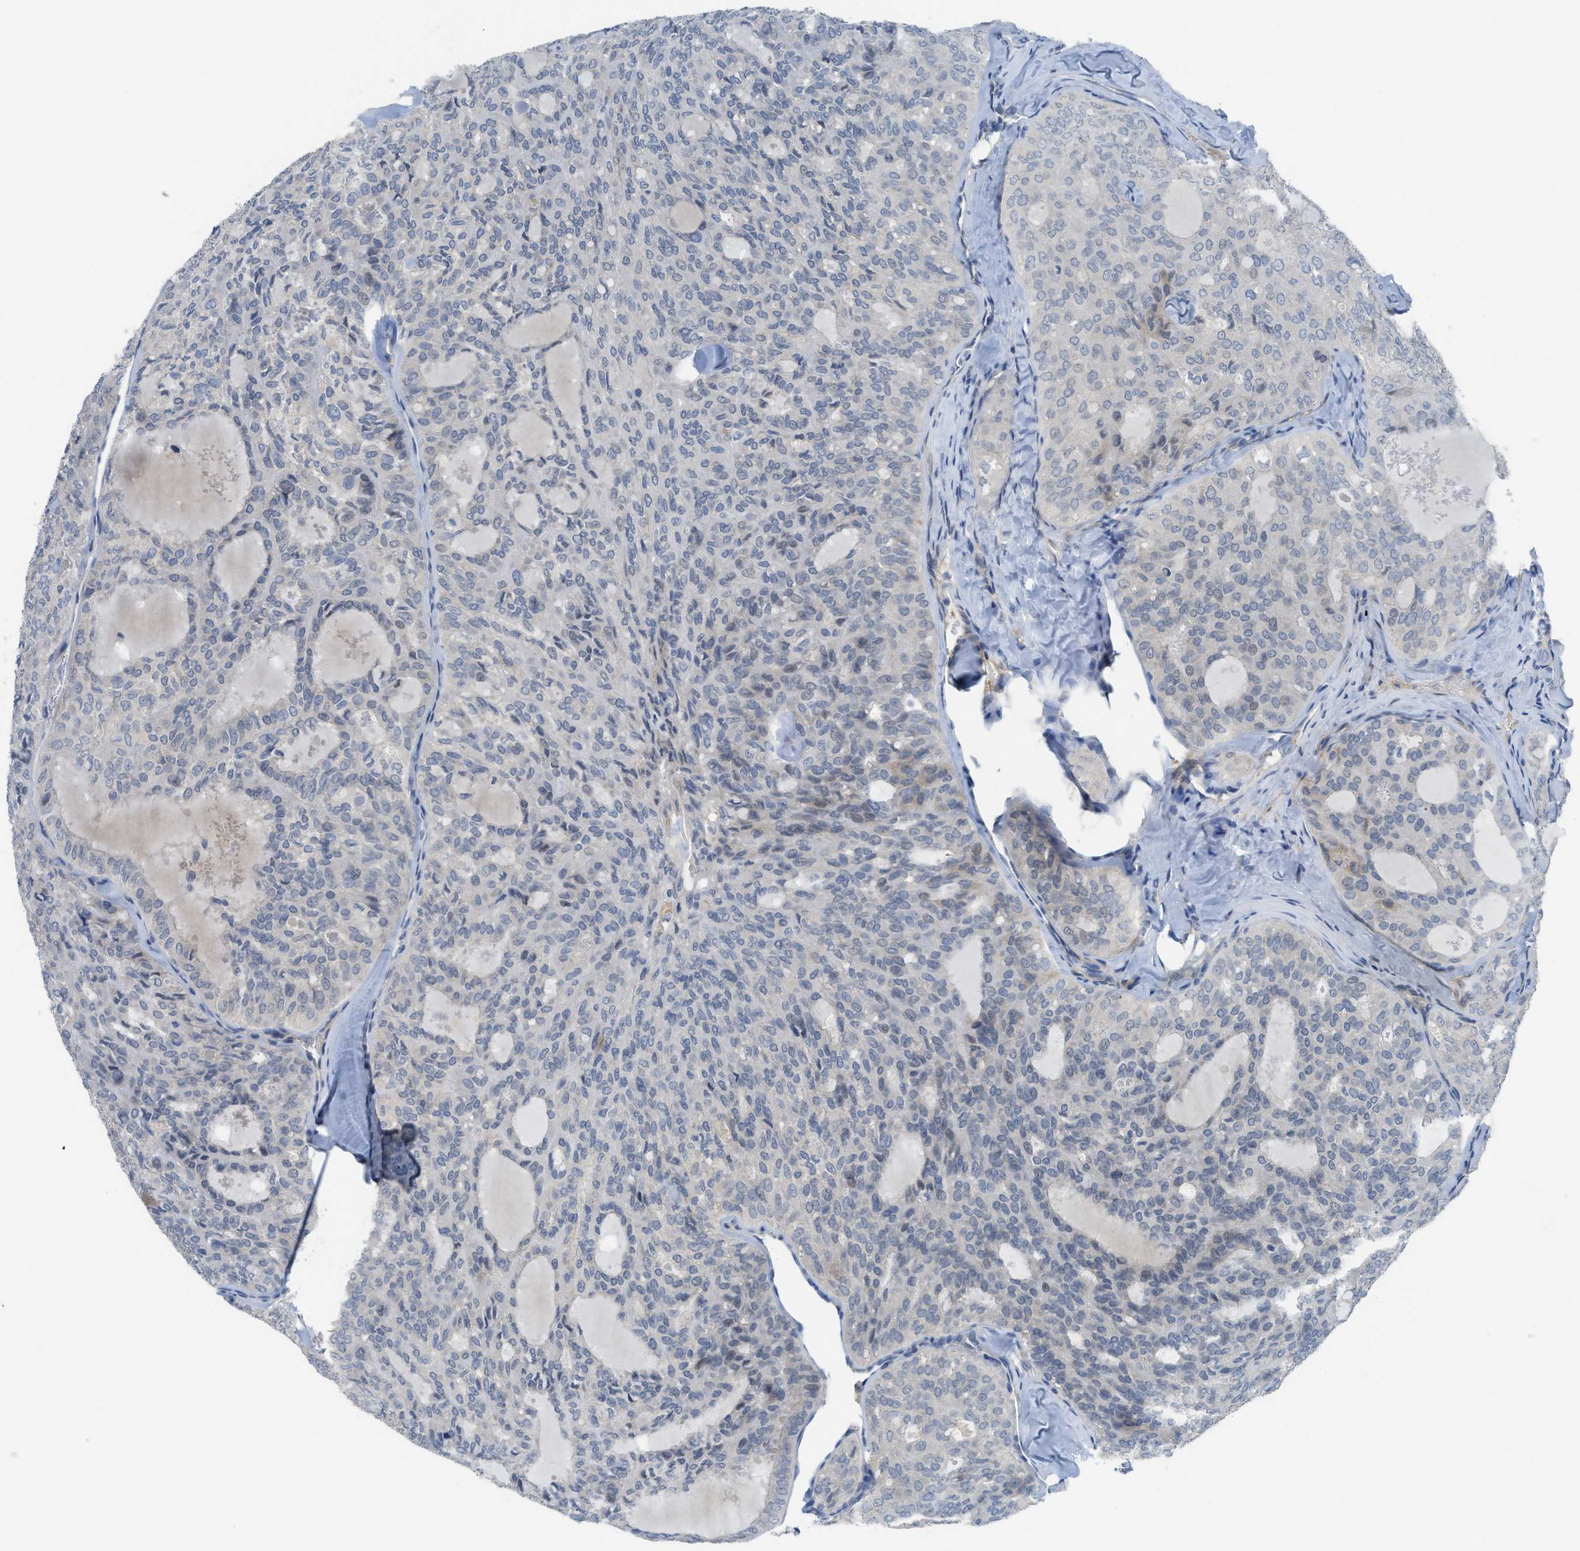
{"staining": {"intensity": "negative", "quantity": "none", "location": "none"}, "tissue": "thyroid cancer", "cell_type": "Tumor cells", "image_type": "cancer", "snomed": [{"axis": "morphology", "description": "Follicular adenoma carcinoma, NOS"}, {"axis": "topography", "description": "Thyroid gland"}], "caption": "This is a histopathology image of IHC staining of follicular adenoma carcinoma (thyroid), which shows no staining in tumor cells.", "gene": "TNFAIP1", "patient": {"sex": "male", "age": 75}}